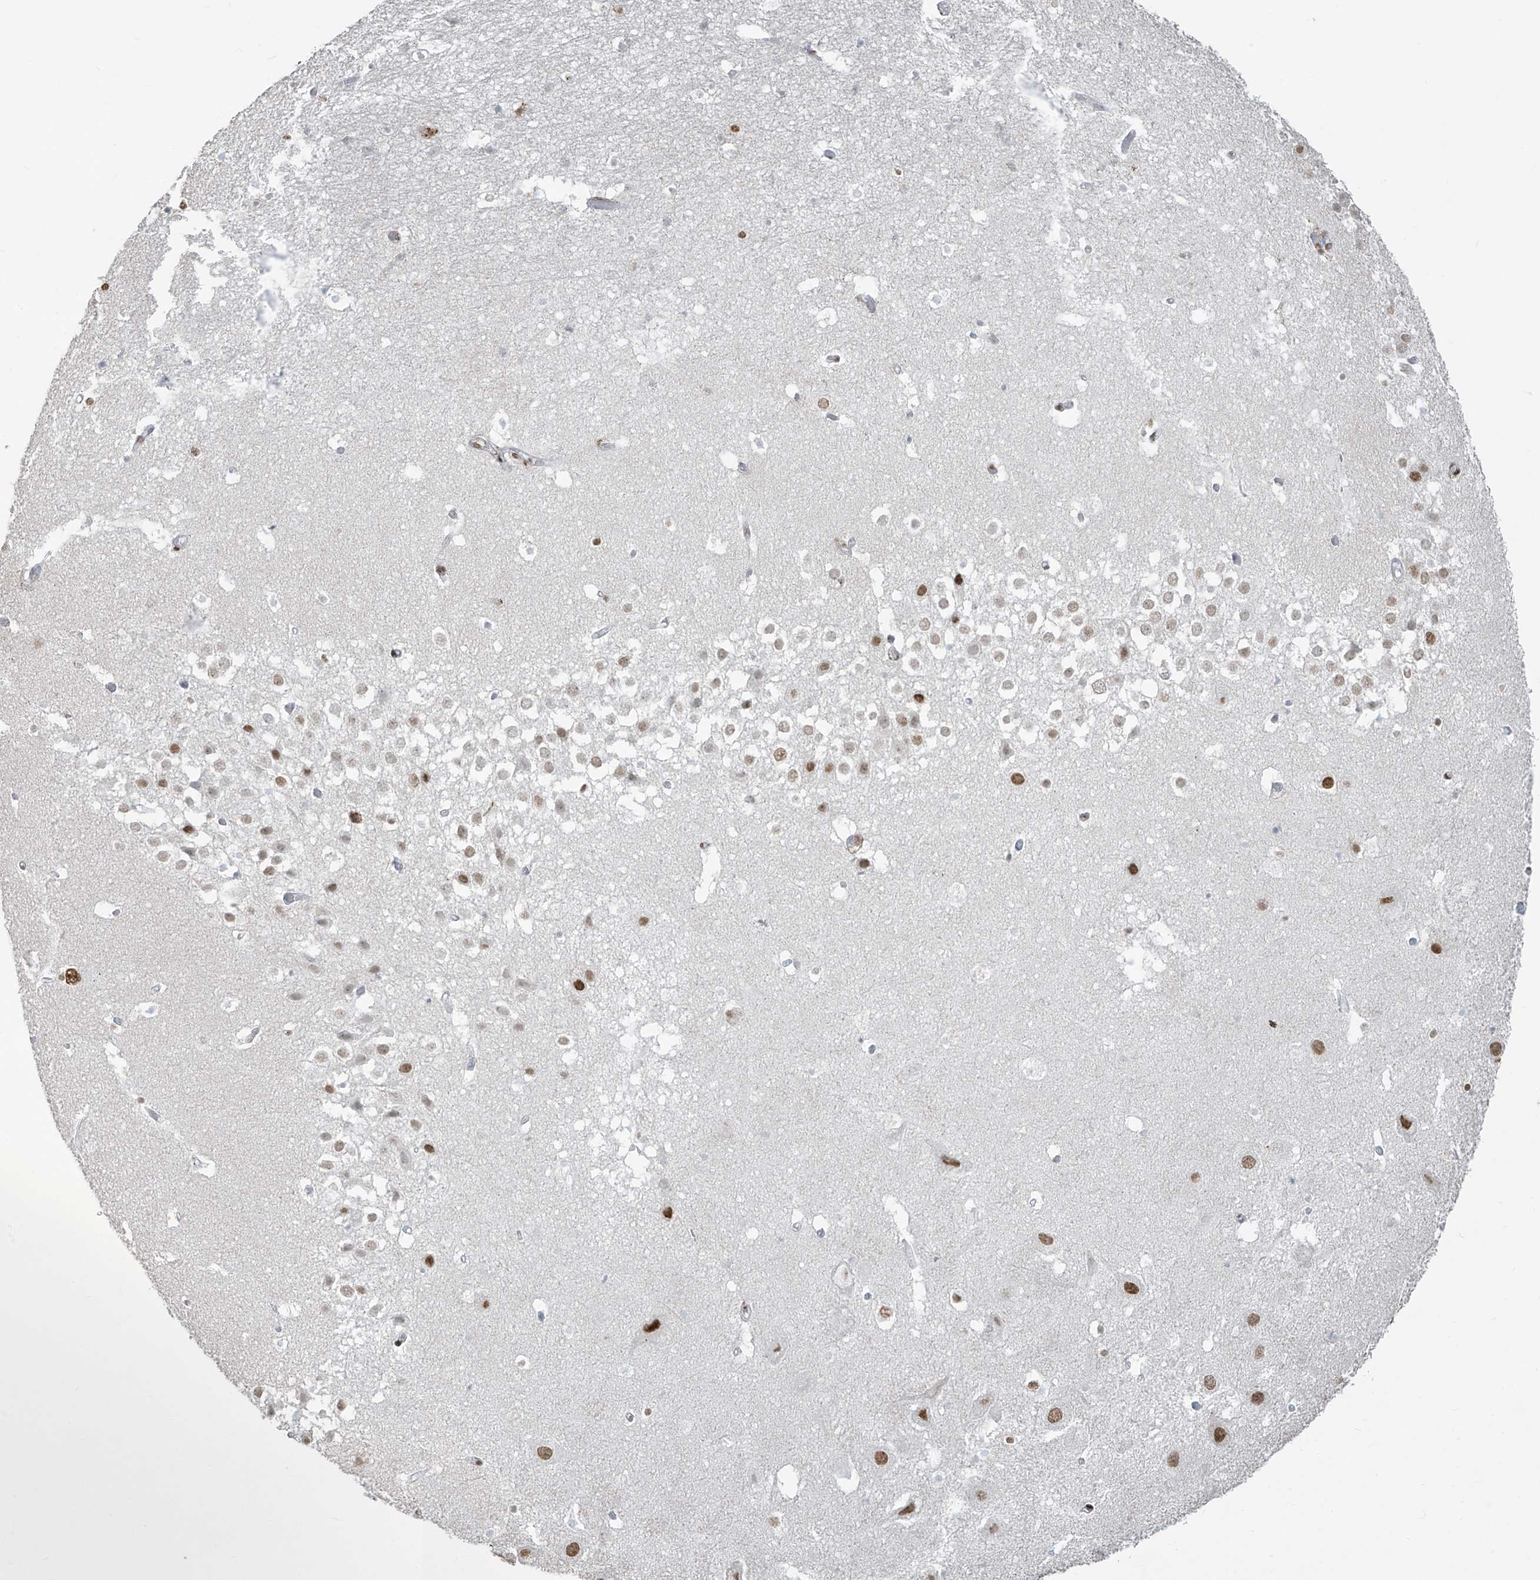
{"staining": {"intensity": "moderate", "quantity": "<25%", "location": "nuclear"}, "tissue": "hippocampus", "cell_type": "Glial cells", "image_type": "normal", "snomed": [{"axis": "morphology", "description": "Normal tissue, NOS"}, {"axis": "topography", "description": "Hippocampus"}], "caption": "A histopathology image of human hippocampus stained for a protein shows moderate nuclear brown staining in glial cells. (DAB (3,3'-diaminobenzidine) IHC, brown staining for protein, blue staining for nuclei).", "gene": "MS4A6A", "patient": {"sex": "female", "age": 52}}